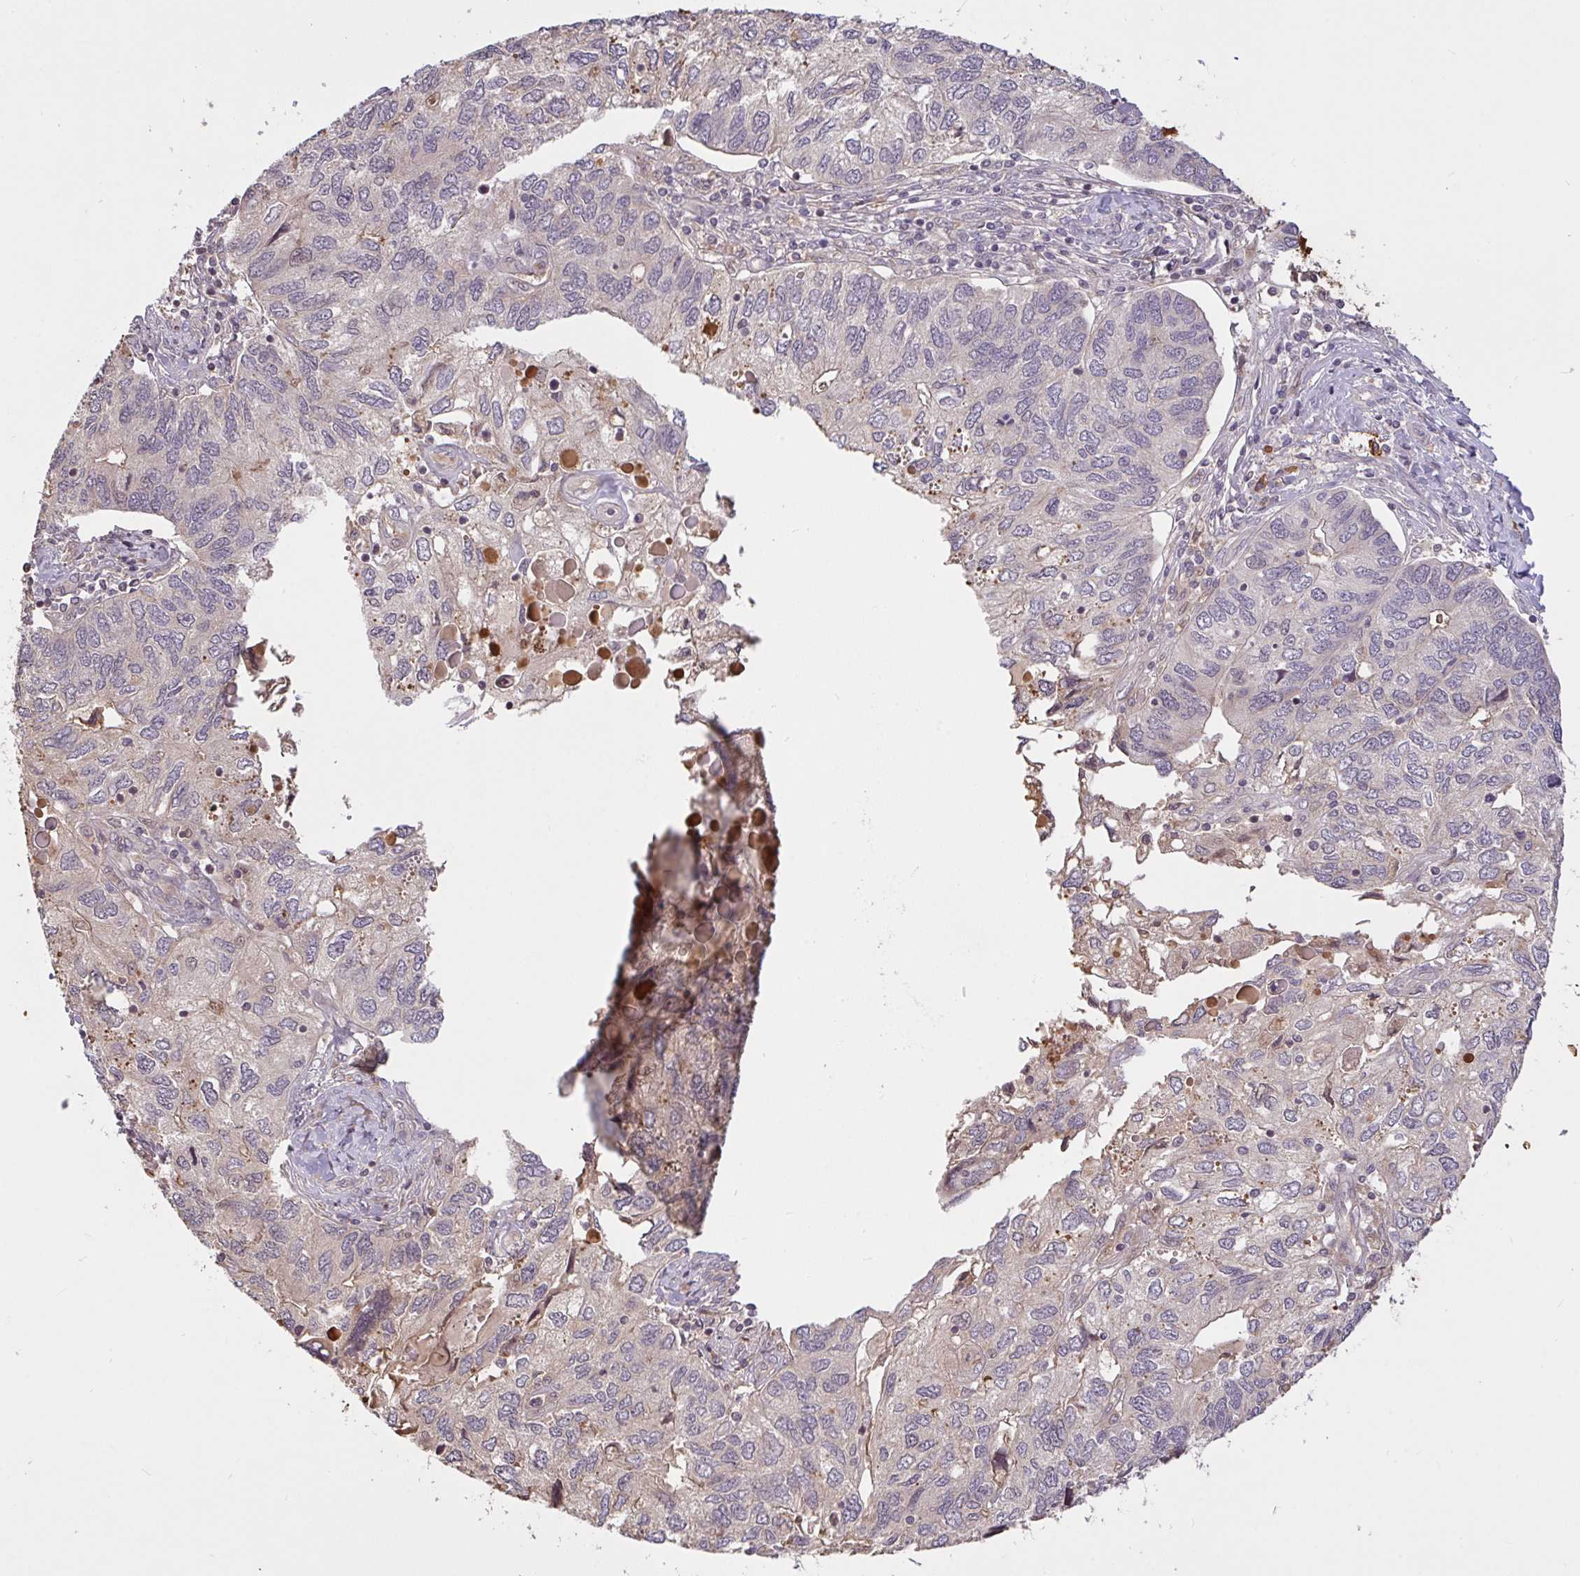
{"staining": {"intensity": "negative", "quantity": "none", "location": "none"}, "tissue": "endometrial cancer", "cell_type": "Tumor cells", "image_type": "cancer", "snomed": [{"axis": "morphology", "description": "Carcinoma, NOS"}, {"axis": "topography", "description": "Uterus"}], "caption": "High magnification brightfield microscopy of endometrial cancer (carcinoma) stained with DAB (brown) and counterstained with hematoxylin (blue): tumor cells show no significant staining.", "gene": "FCER1A", "patient": {"sex": "female", "age": 76}}